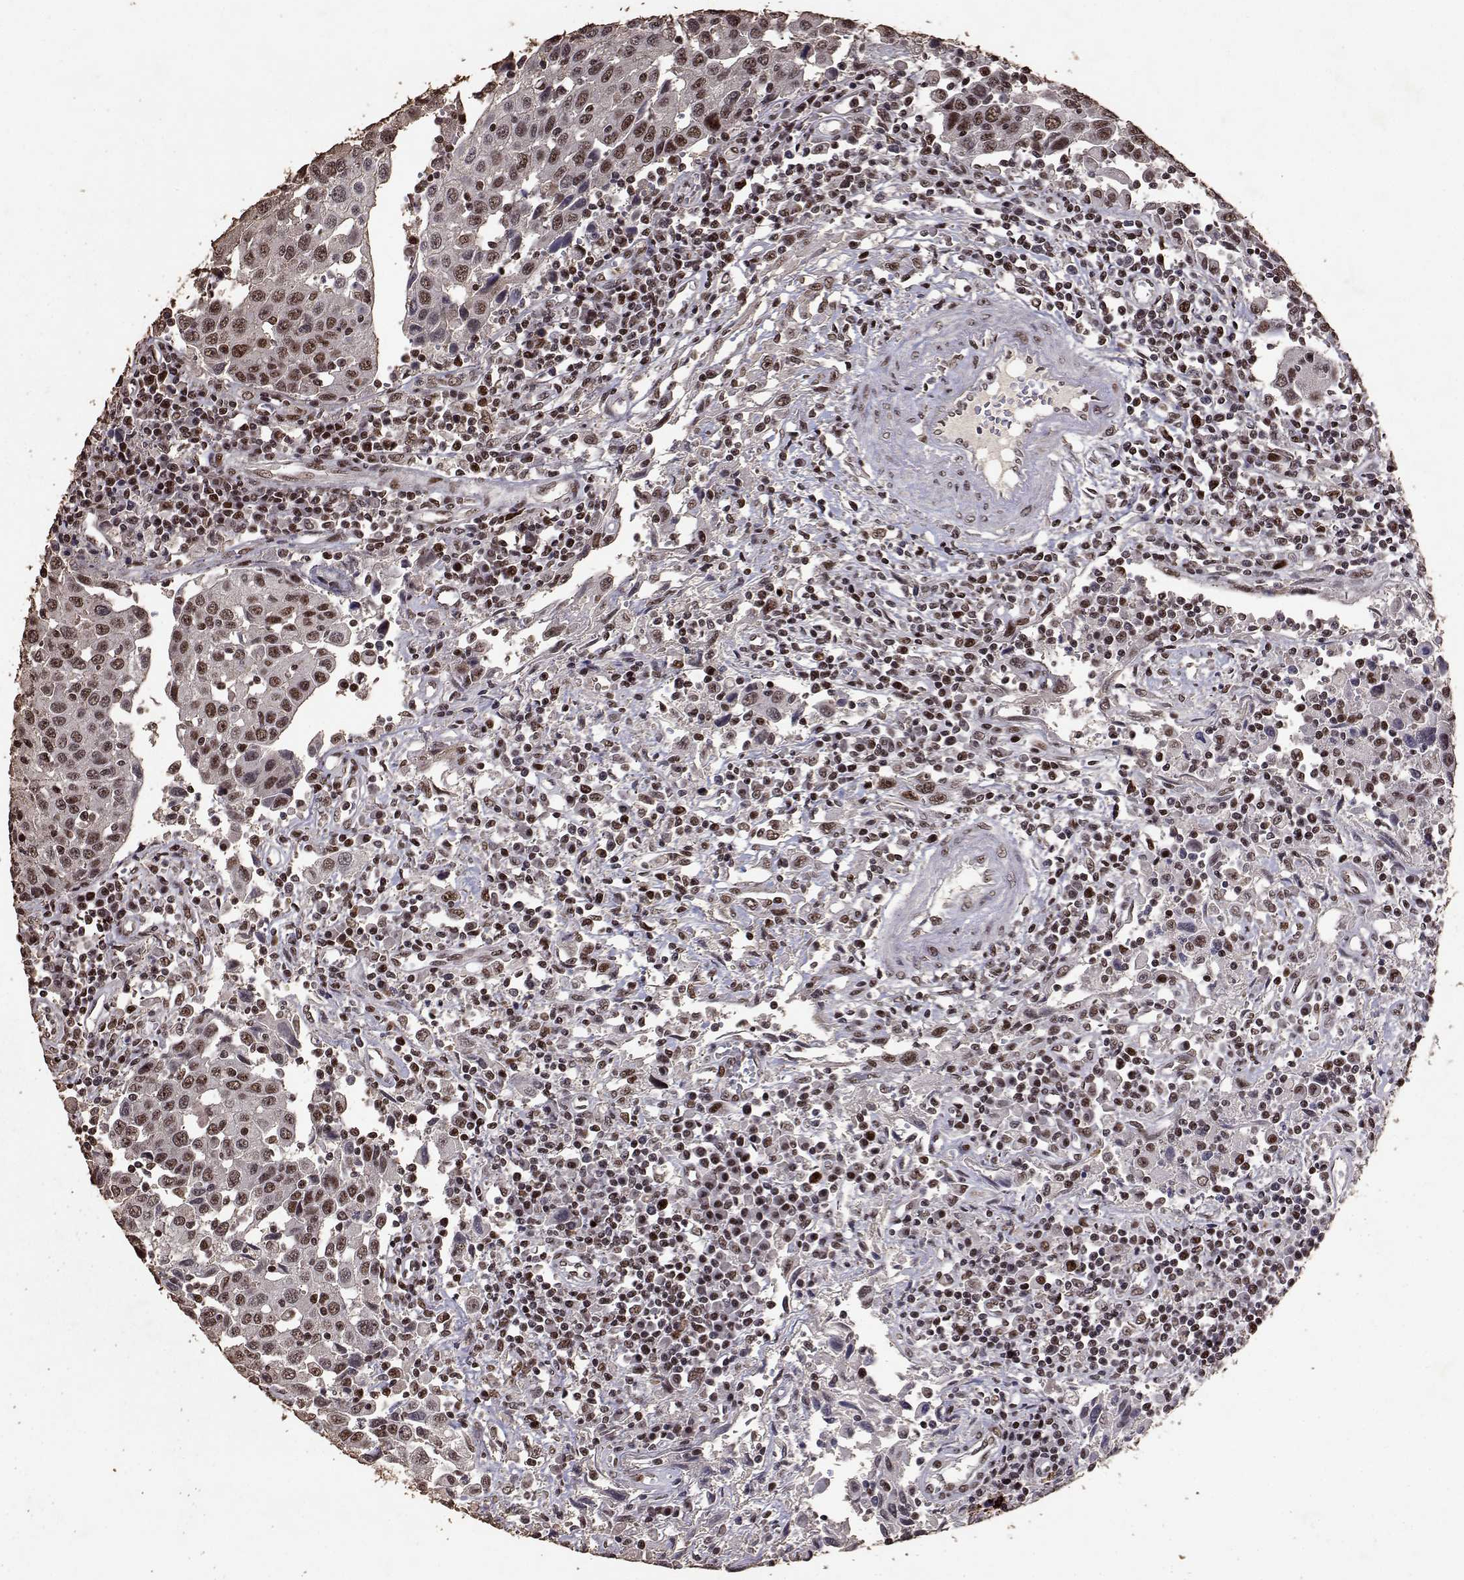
{"staining": {"intensity": "moderate", "quantity": ">75%", "location": "nuclear"}, "tissue": "urothelial cancer", "cell_type": "Tumor cells", "image_type": "cancer", "snomed": [{"axis": "morphology", "description": "Urothelial carcinoma, High grade"}, {"axis": "topography", "description": "Urinary bladder"}], "caption": "Protein expression by immunohistochemistry reveals moderate nuclear staining in approximately >75% of tumor cells in urothelial cancer.", "gene": "TOE1", "patient": {"sex": "female", "age": 85}}